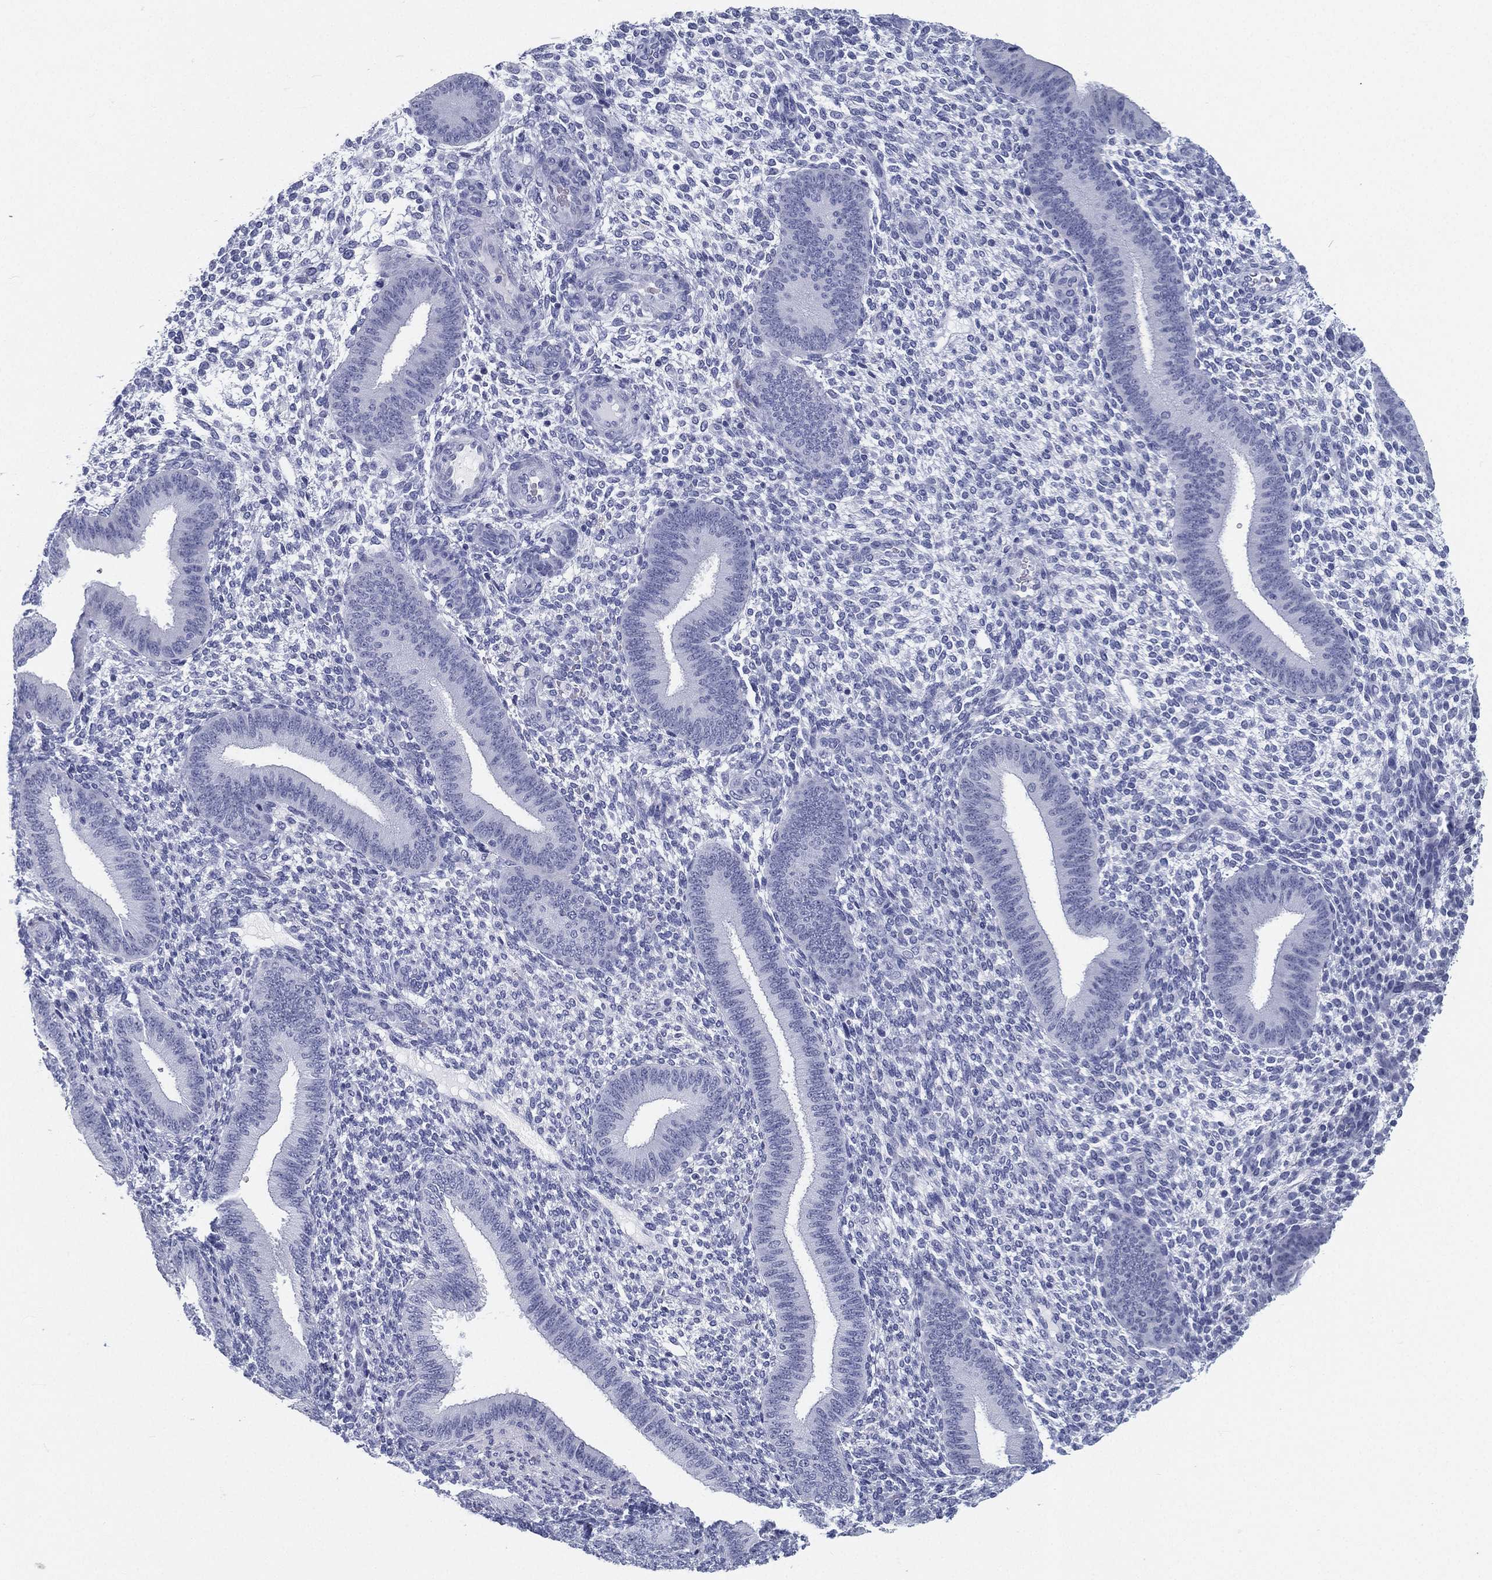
{"staining": {"intensity": "negative", "quantity": "none", "location": "none"}, "tissue": "endometrium", "cell_type": "Cells in endometrial stroma", "image_type": "normal", "snomed": [{"axis": "morphology", "description": "Normal tissue, NOS"}, {"axis": "topography", "description": "Endometrium"}], "caption": "Immunohistochemistry (IHC) photomicrograph of benign endometrium: human endometrium stained with DAB reveals no significant protein staining in cells in endometrial stroma. Brightfield microscopy of immunohistochemistry (IHC) stained with DAB (brown) and hematoxylin (blue), captured at high magnification.", "gene": "ATP1B2", "patient": {"sex": "female", "age": 39}}